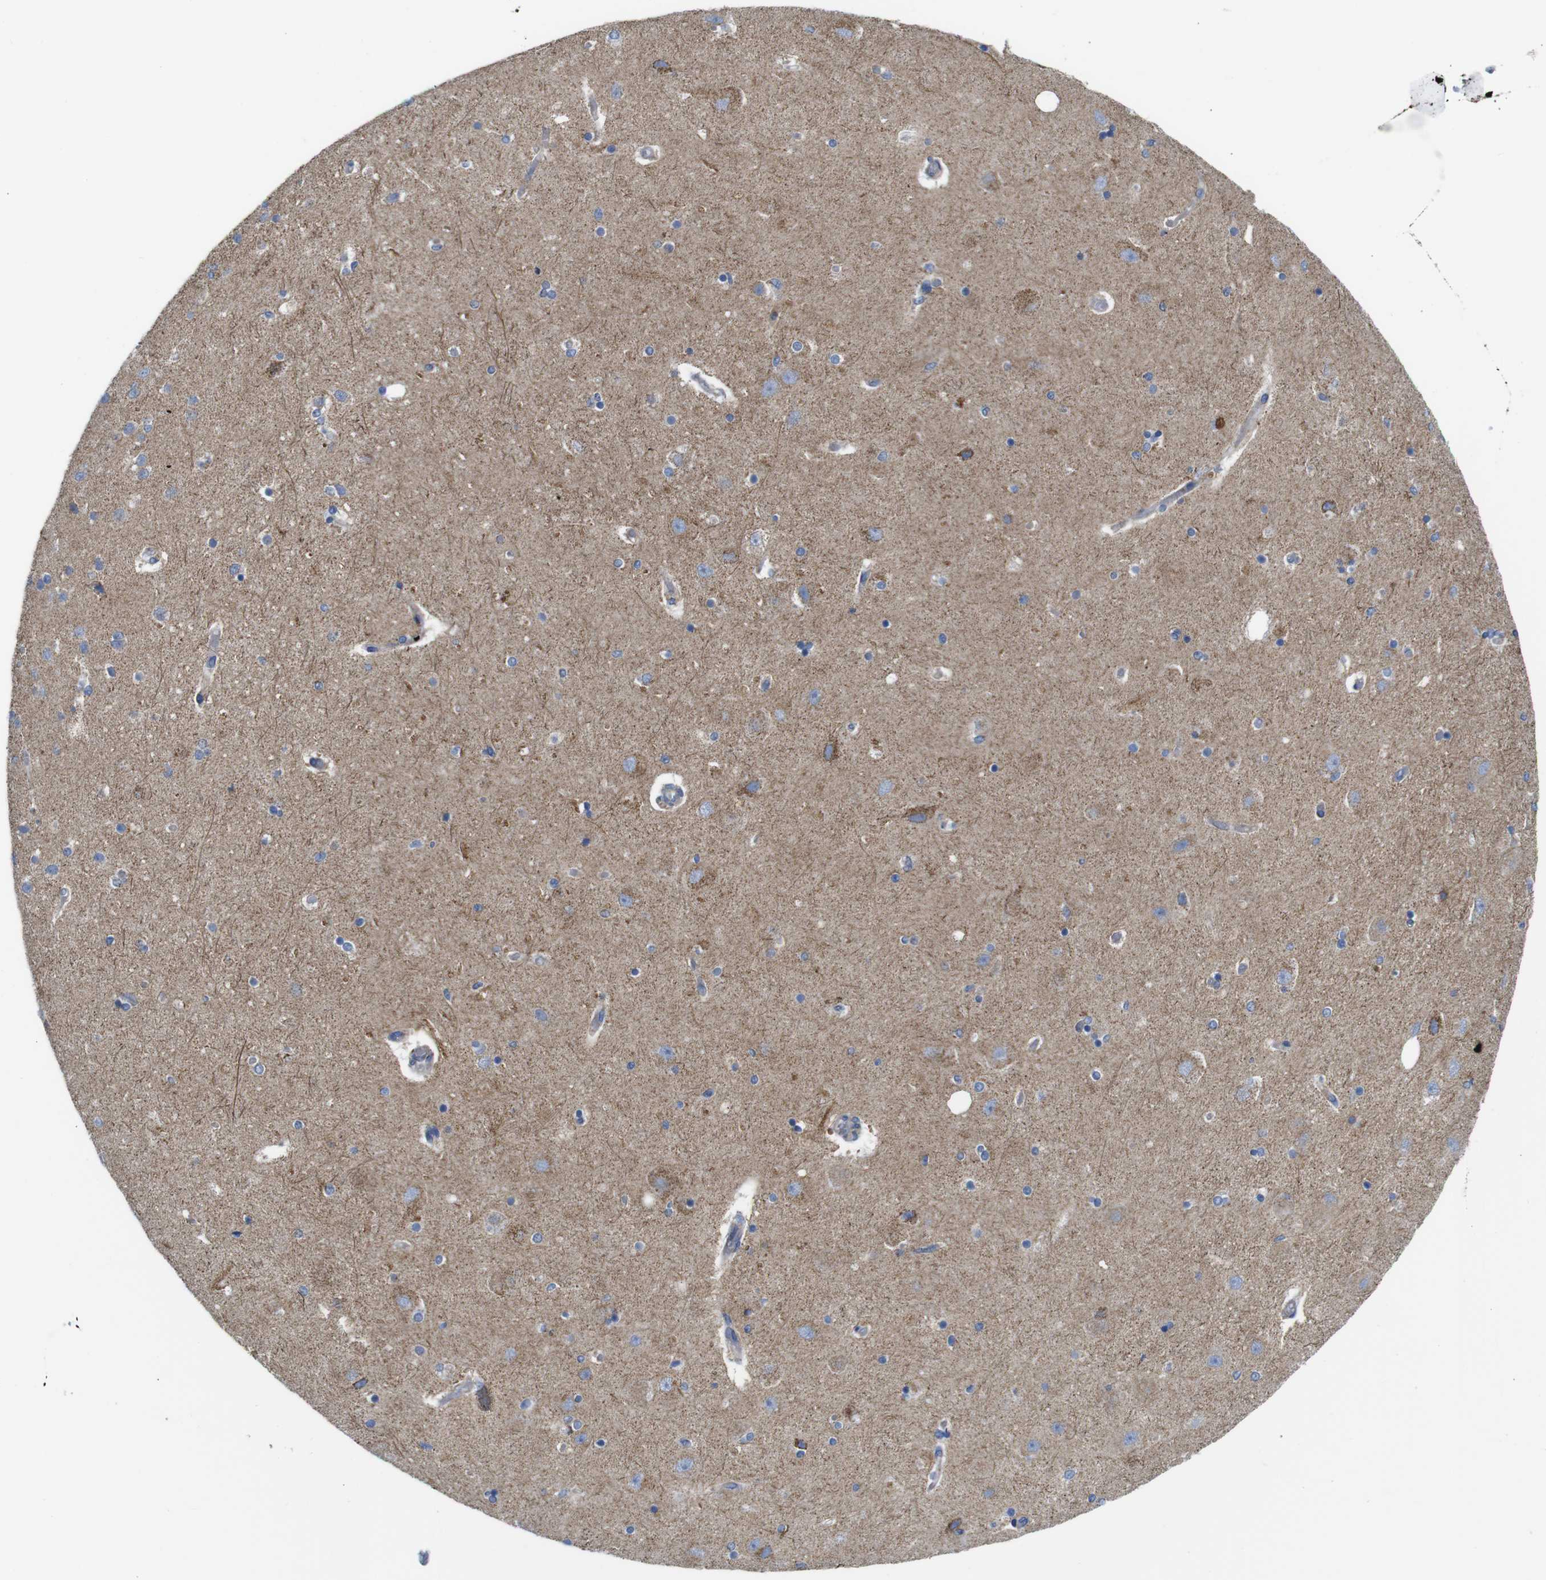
{"staining": {"intensity": "weak", "quantity": "<25%", "location": "cytoplasmic/membranous"}, "tissue": "hippocampus", "cell_type": "Glial cells", "image_type": "normal", "snomed": [{"axis": "morphology", "description": "Normal tissue, NOS"}, {"axis": "topography", "description": "Hippocampus"}], "caption": "IHC image of unremarkable hippocampus: human hippocampus stained with DAB exhibits no significant protein staining in glial cells. (IHC, brightfield microscopy, high magnification).", "gene": "PDCD1LG2", "patient": {"sex": "female", "age": 54}}